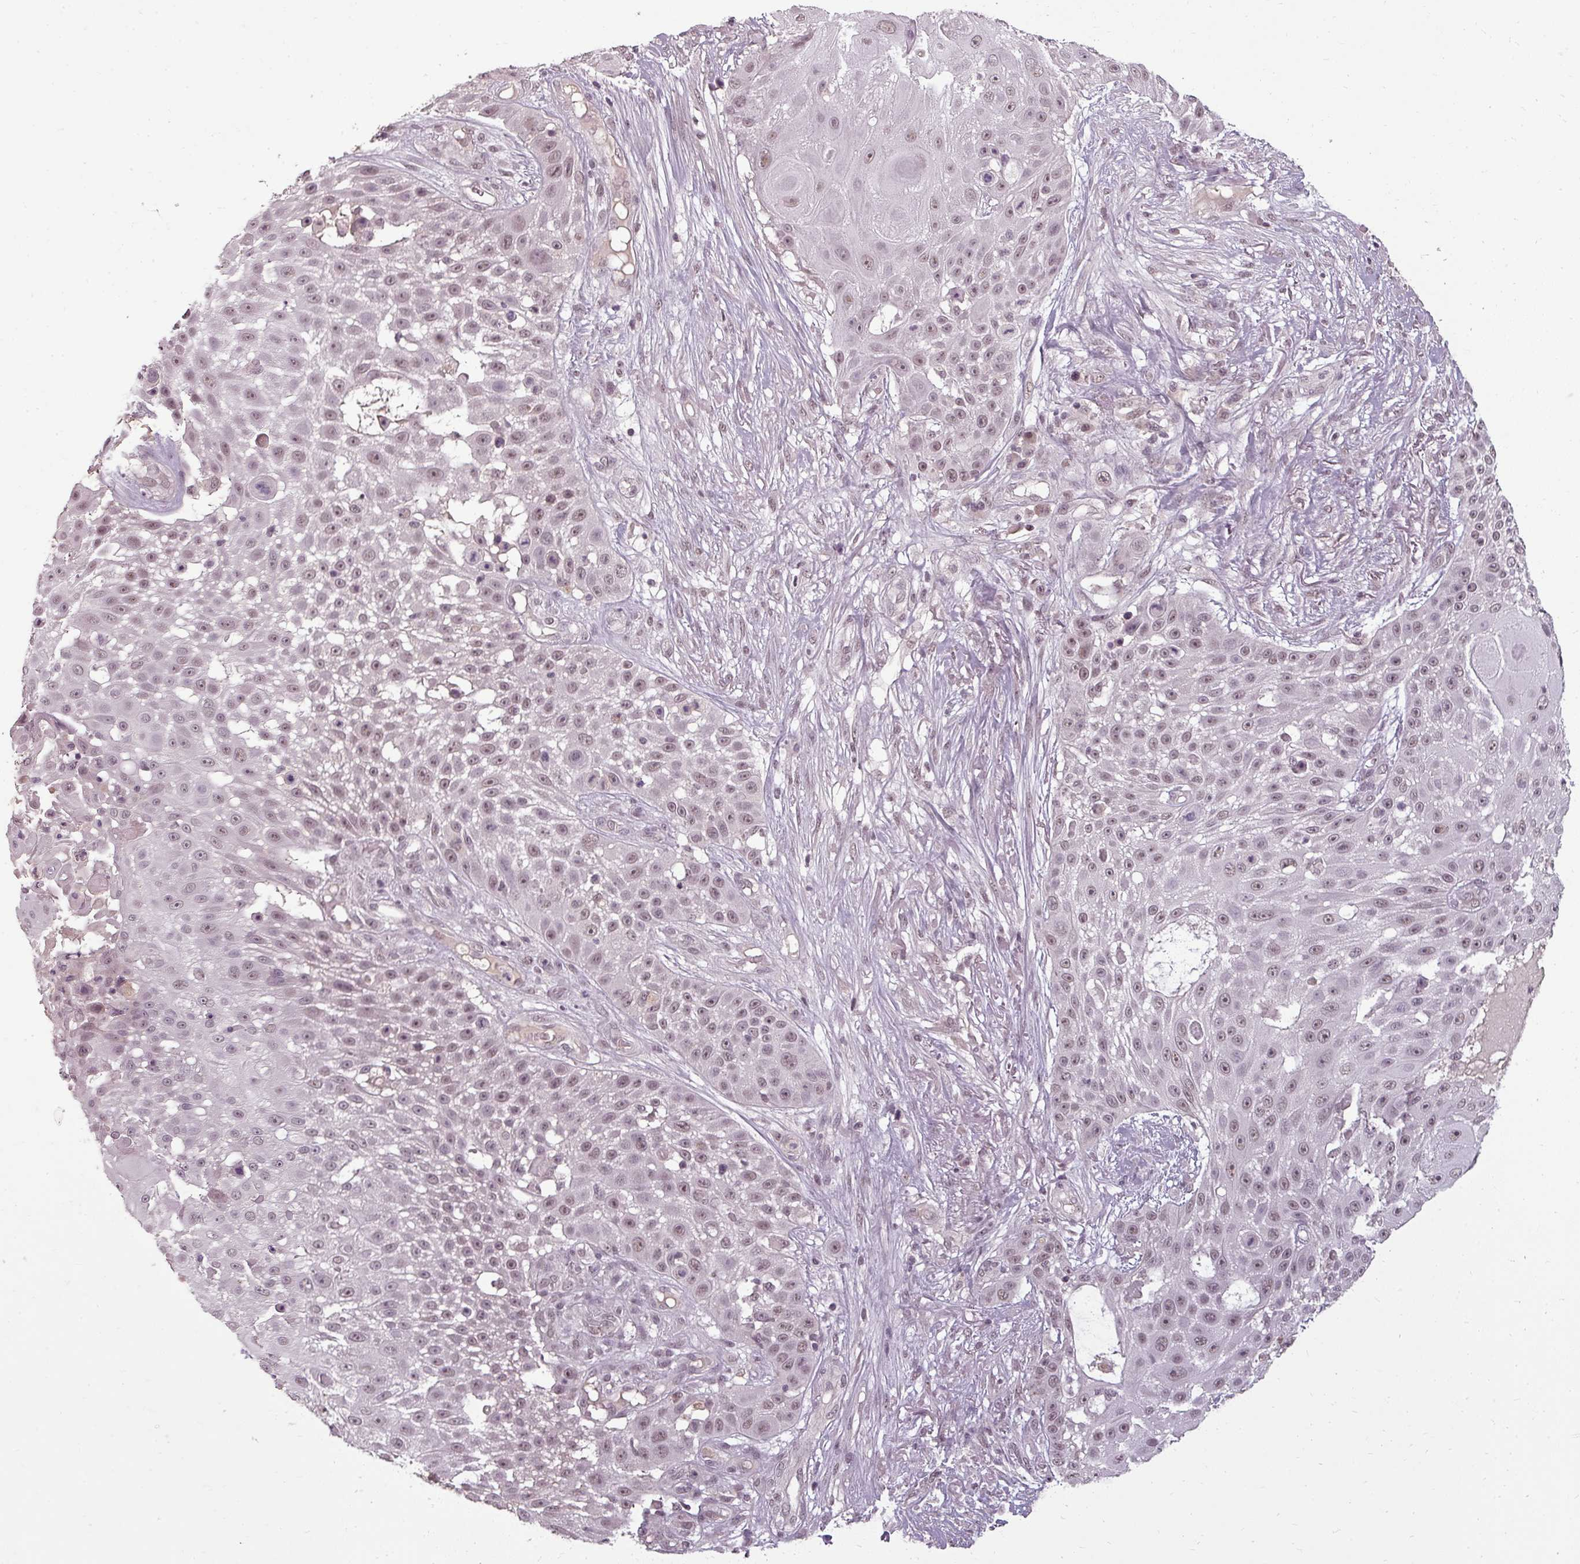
{"staining": {"intensity": "moderate", "quantity": "25%-75%", "location": "nuclear"}, "tissue": "skin cancer", "cell_type": "Tumor cells", "image_type": "cancer", "snomed": [{"axis": "morphology", "description": "Squamous cell carcinoma, NOS"}, {"axis": "topography", "description": "Skin"}], "caption": "IHC (DAB (3,3'-diaminobenzidine)) staining of human skin cancer (squamous cell carcinoma) reveals moderate nuclear protein positivity in approximately 25%-75% of tumor cells.", "gene": "BCAS3", "patient": {"sex": "female", "age": 86}}